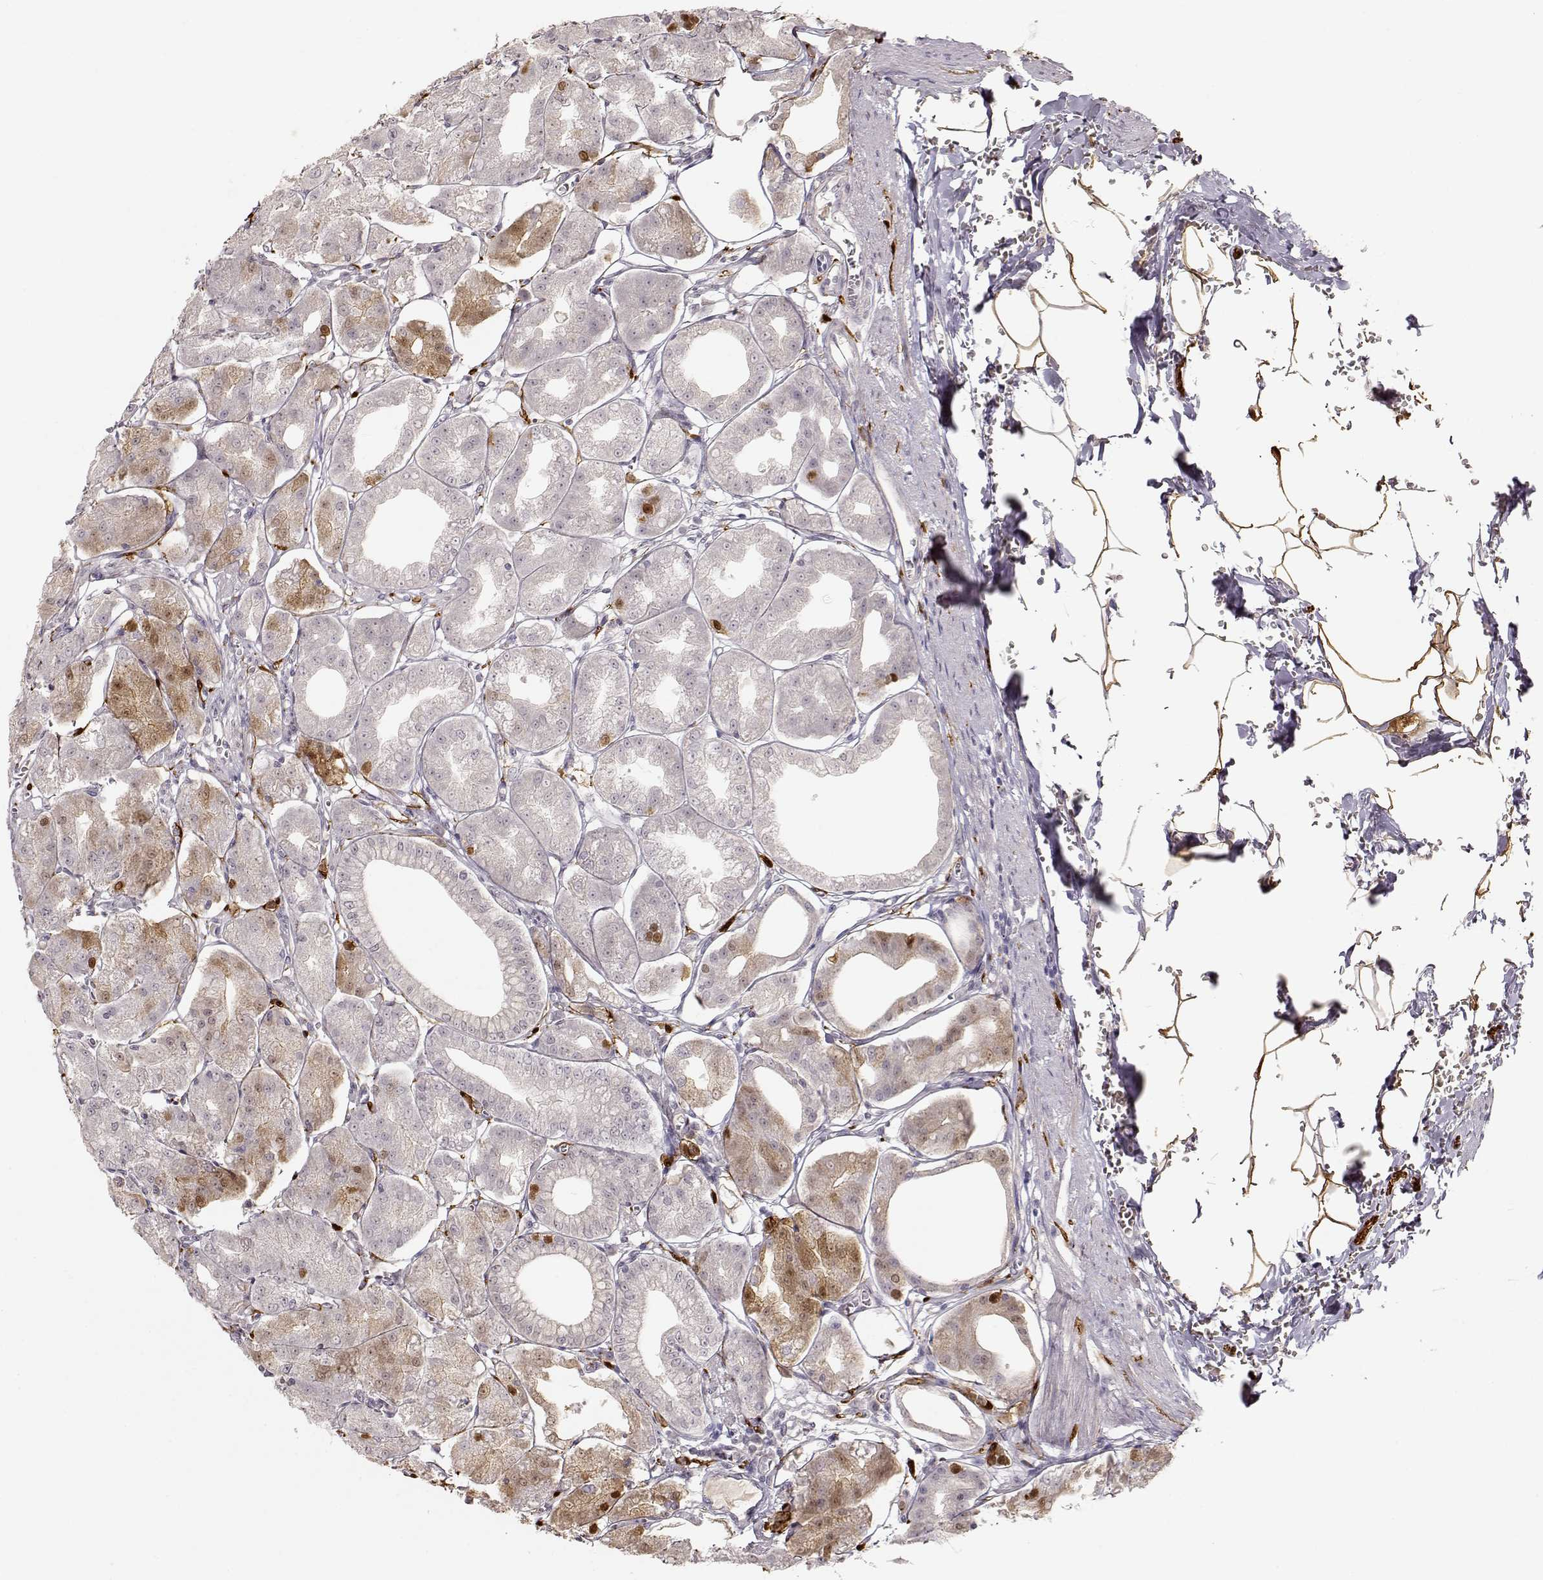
{"staining": {"intensity": "weak", "quantity": "<25%", "location": "cytoplasmic/membranous"}, "tissue": "stomach", "cell_type": "Glandular cells", "image_type": "normal", "snomed": [{"axis": "morphology", "description": "Normal tissue, NOS"}, {"axis": "topography", "description": "Stomach, lower"}], "caption": "Immunohistochemistry histopathology image of unremarkable stomach: human stomach stained with DAB (3,3'-diaminobenzidine) demonstrates no significant protein positivity in glandular cells.", "gene": "S100B", "patient": {"sex": "male", "age": 71}}